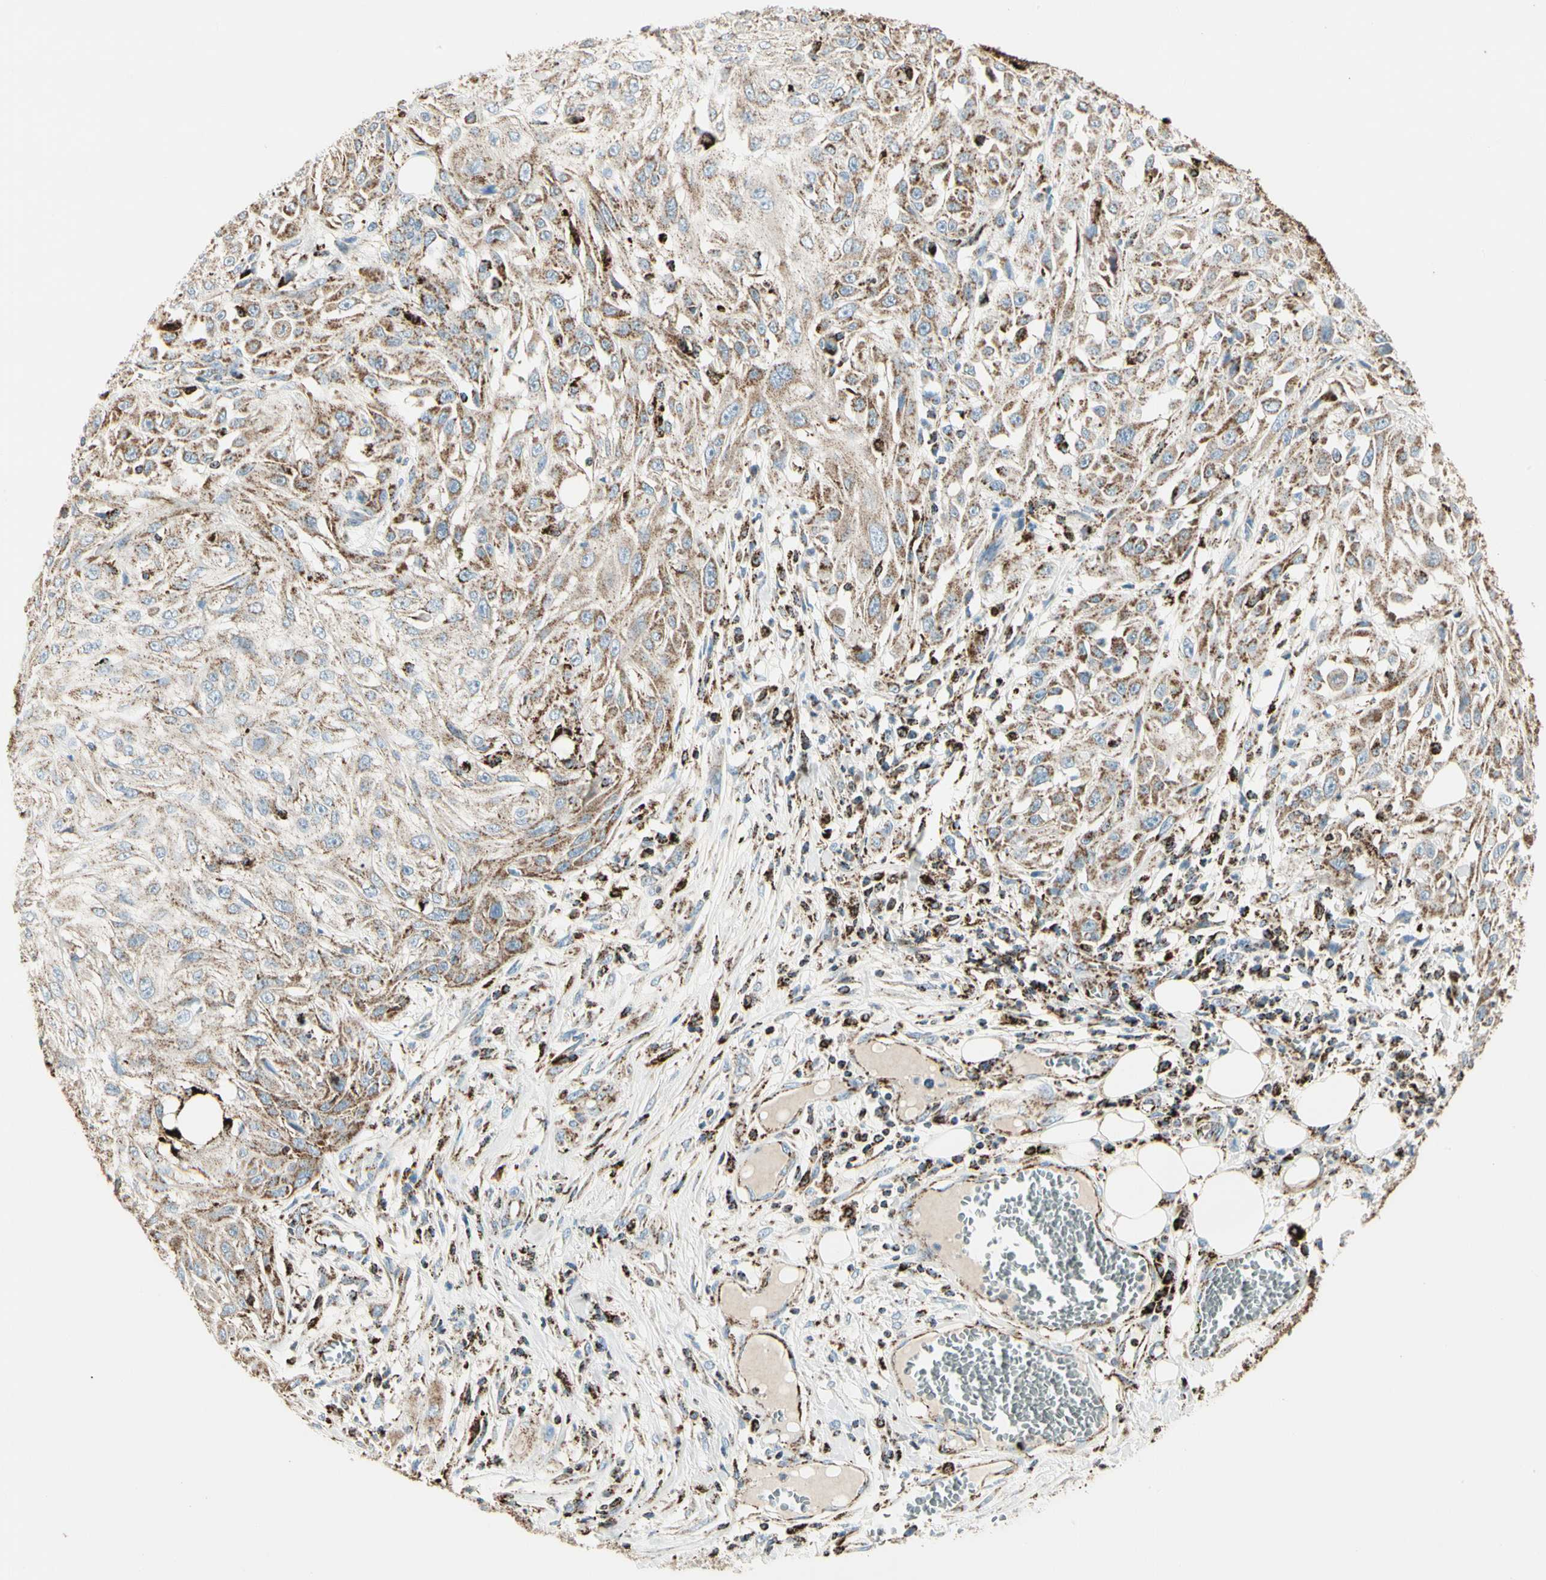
{"staining": {"intensity": "moderate", "quantity": "25%-75%", "location": "cytoplasmic/membranous"}, "tissue": "skin cancer", "cell_type": "Tumor cells", "image_type": "cancer", "snomed": [{"axis": "morphology", "description": "Squamous cell carcinoma, NOS"}, {"axis": "topography", "description": "Skin"}], "caption": "Skin cancer (squamous cell carcinoma) stained for a protein (brown) demonstrates moderate cytoplasmic/membranous positive staining in approximately 25%-75% of tumor cells.", "gene": "ME2", "patient": {"sex": "male", "age": 75}}